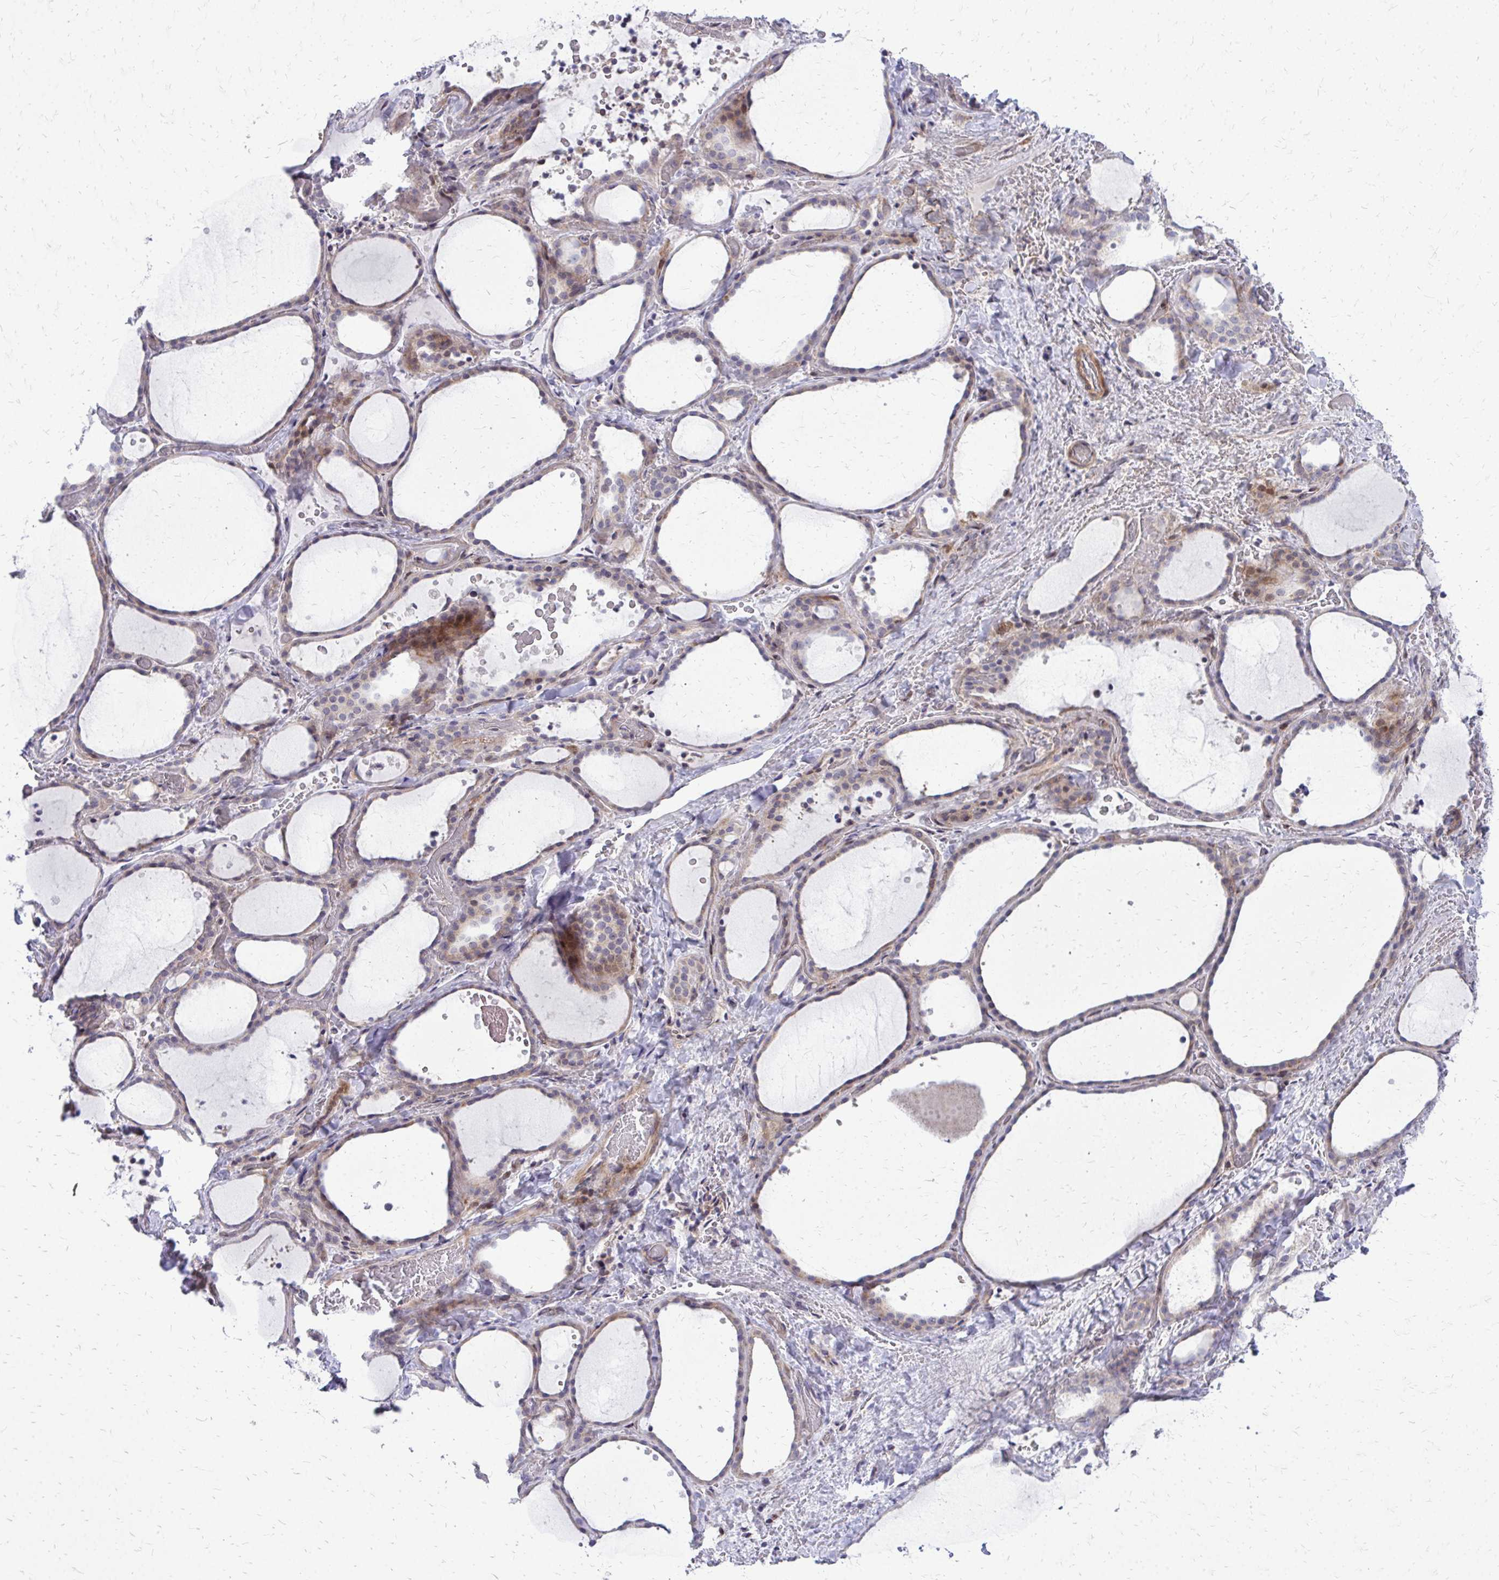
{"staining": {"intensity": "moderate", "quantity": "<25%", "location": "cytoplasmic/membranous,nuclear"}, "tissue": "thyroid gland", "cell_type": "Glandular cells", "image_type": "normal", "snomed": [{"axis": "morphology", "description": "Normal tissue, NOS"}, {"axis": "topography", "description": "Thyroid gland"}], "caption": "IHC (DAB (3,3'-diaminobenzidine)) staining of unremarkable thyroid gland shows moderate cytoplasmic/membranous,nuclear protein positivity in about <25% of glandular cells. (brown staining indicates protein expression, while blue staining denotes nuclei).", "gene": "PPDPFL", "patient": {"sex": "female", "age": 36}}